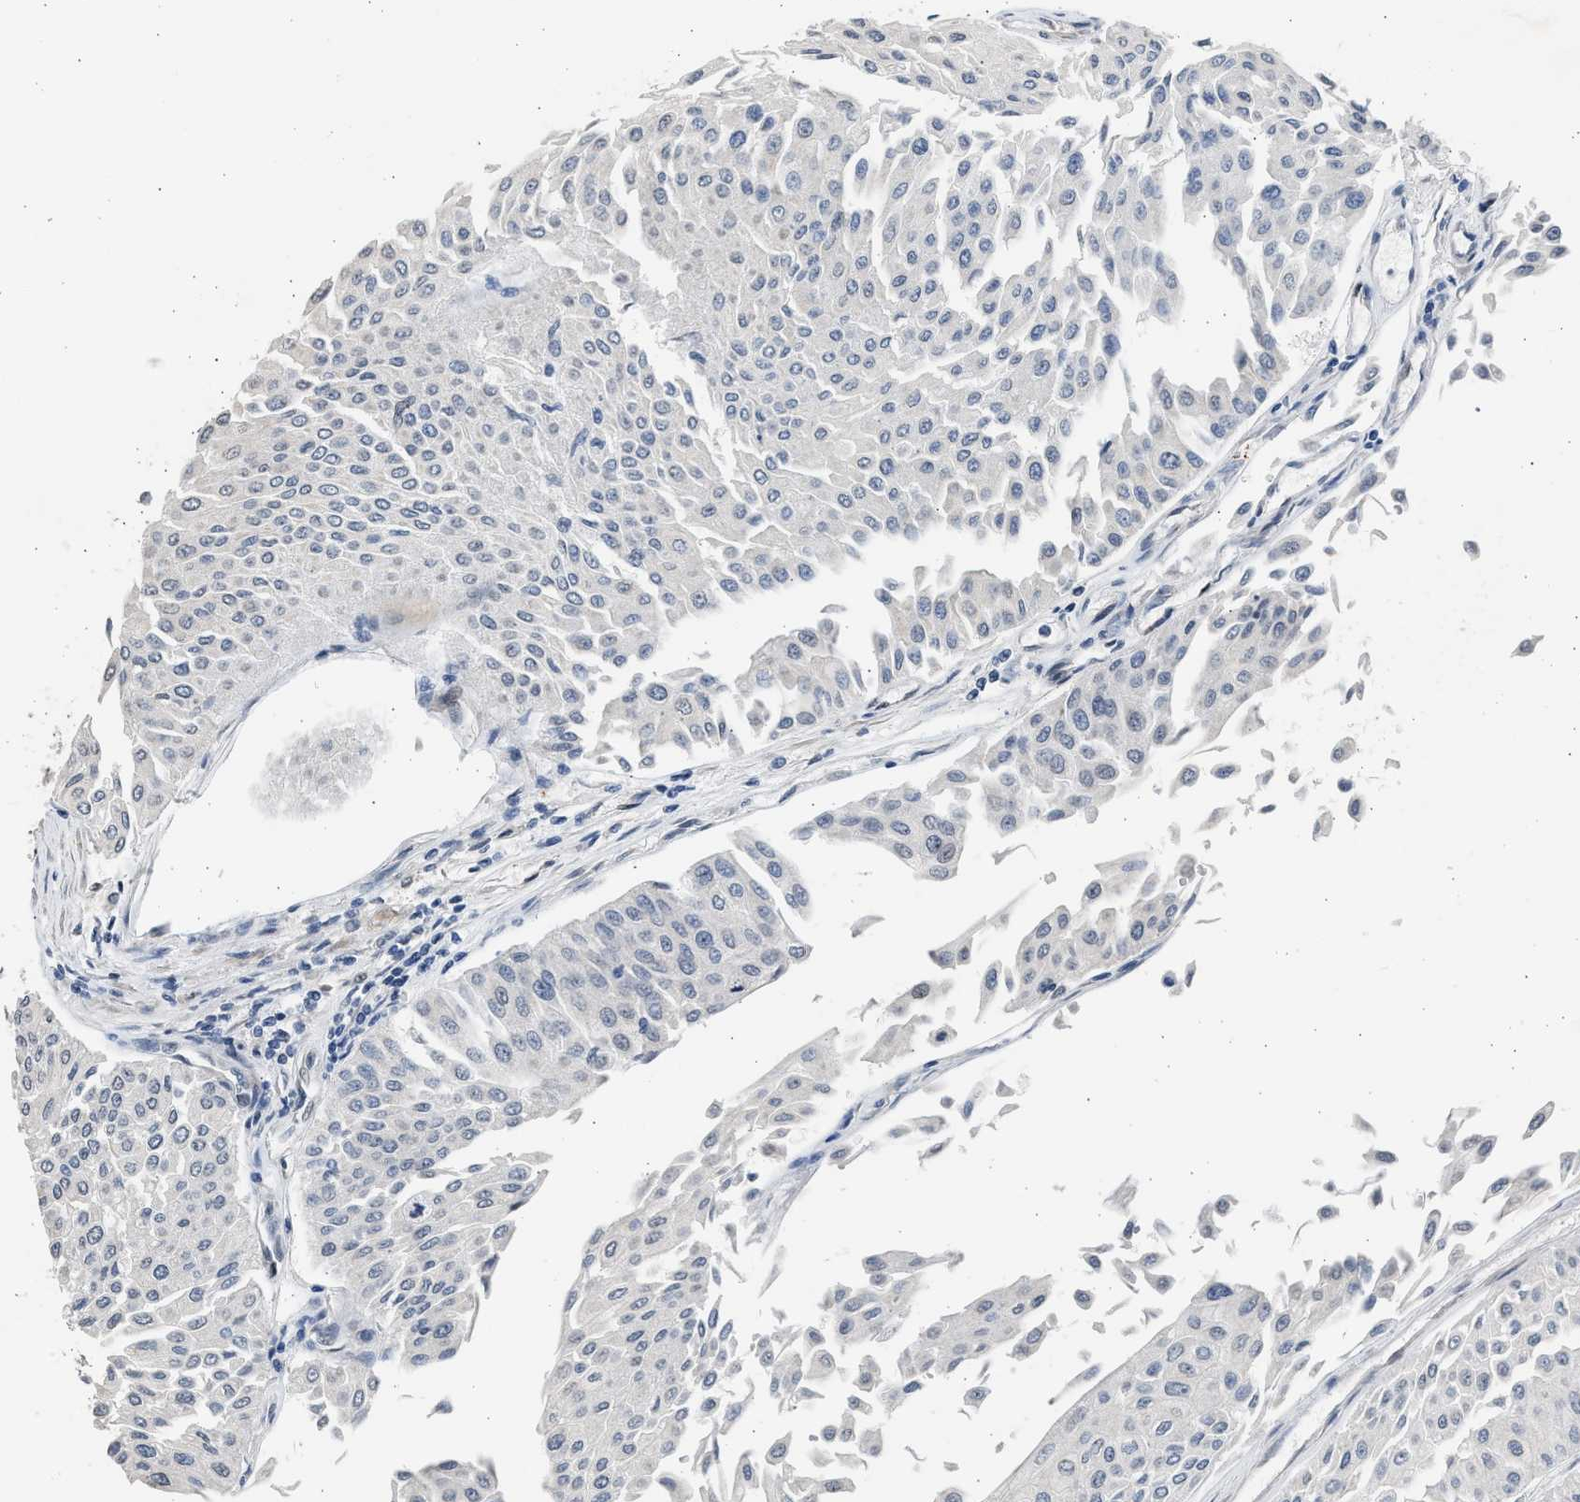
{"staining": {"intensity": "negative", "quantity": "none", "location": "none"}, "tissue": "urothelial cancer", "cell_type": "Tumor cells", "image_type": "cancer", "snomed": [{"axis": "morphology", "description": "Urothelial carcinoma, Low grade"}, {"axis": "topography", "description": "Urinary bladder"}], "caption": "A micrograph of low-grade urothelial carcinoma stained for a protein reveals no brown staining in tumor cells.", "gene": "HMGN3", "patient": {"sex": "male", "age": 67}}